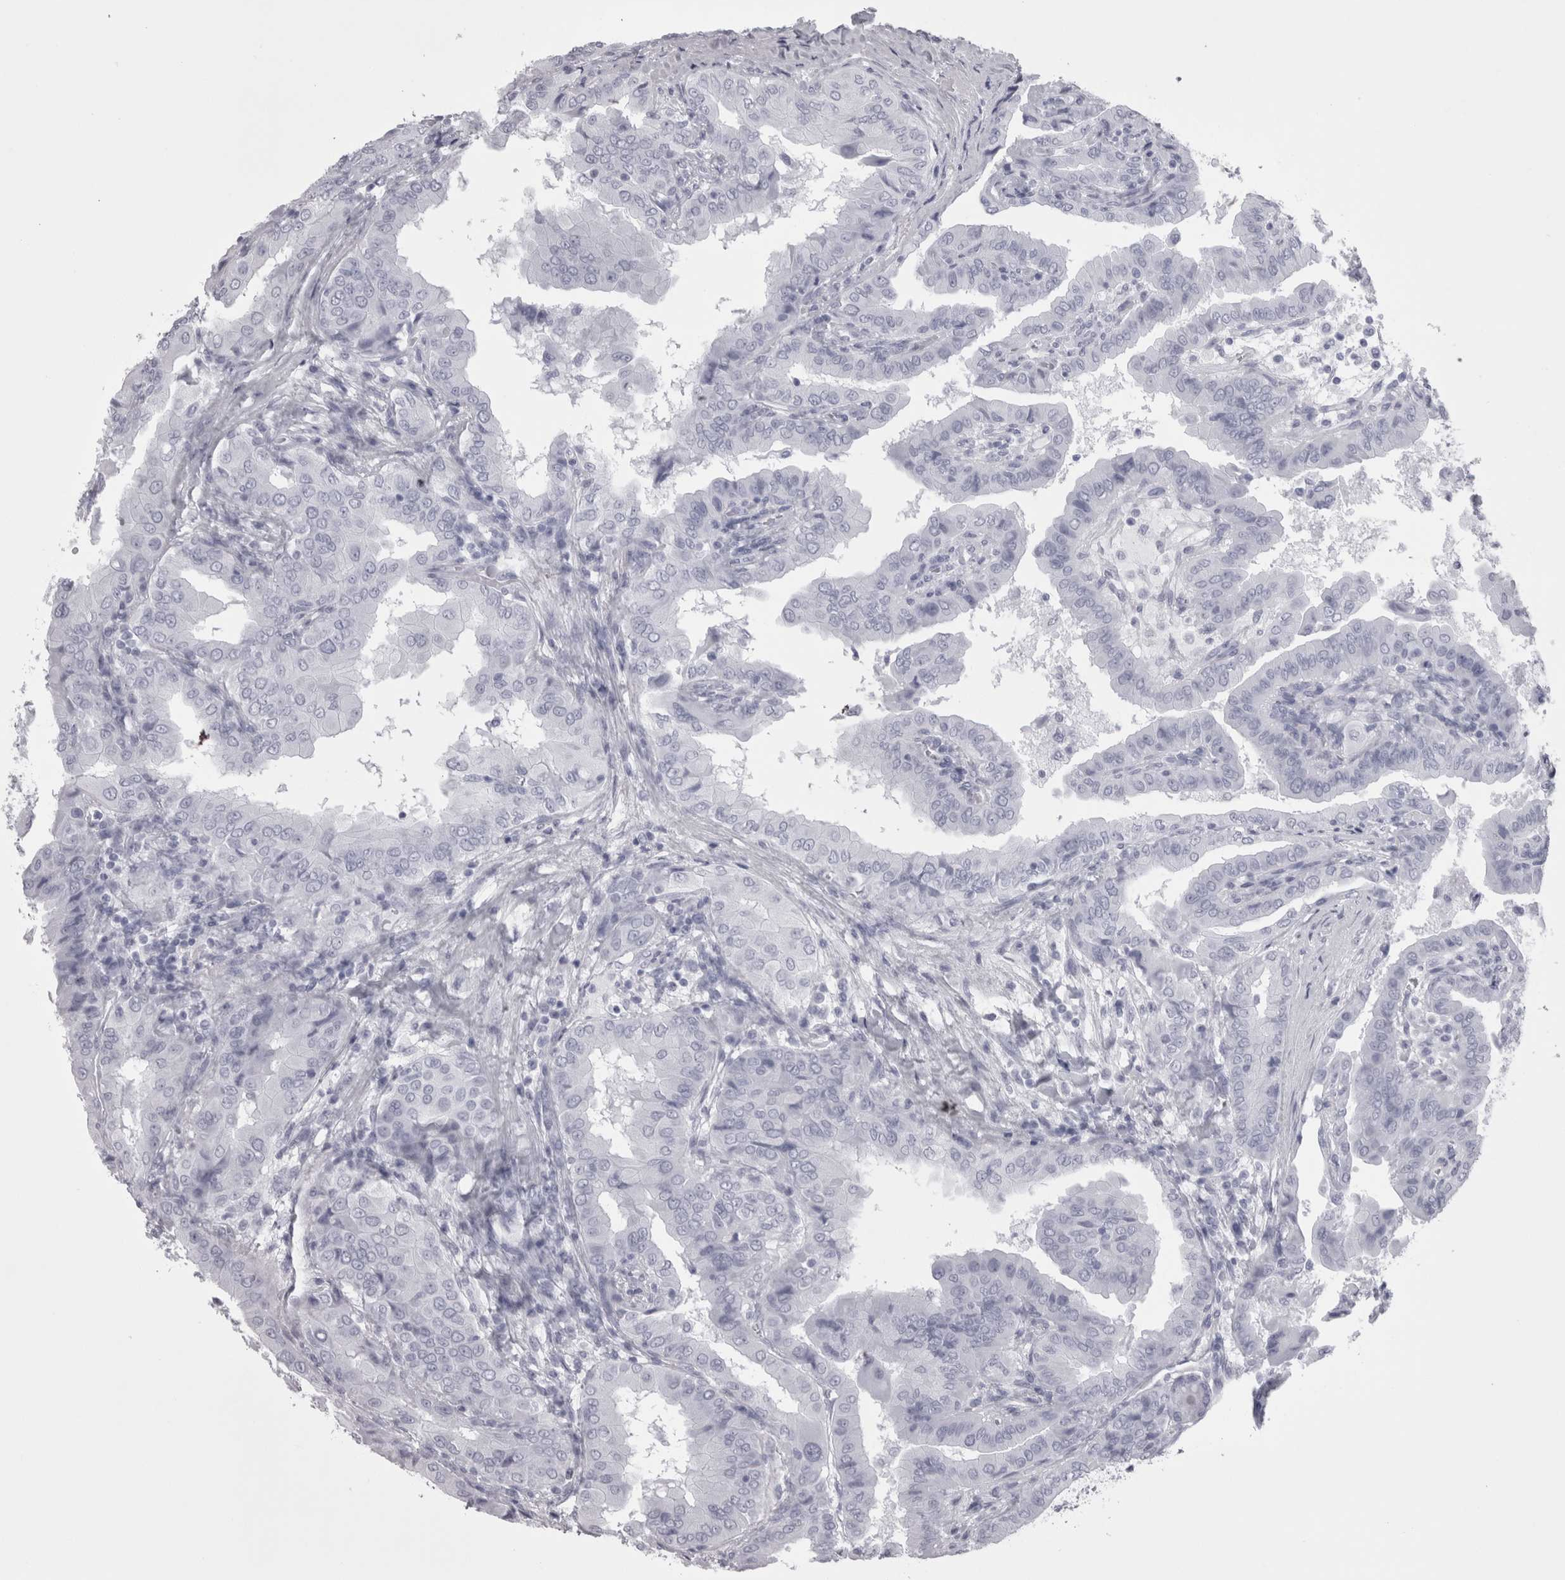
{"staining": {"intensity": "negative", "quantity": "none", "location": "none"}, "tissue": "thyroid cancer", "cell_type": "Tumor cells", "image_type": "cancer", "snomed": [{"axis": "morphology", "description": "Papillary adenocarcinoma, NOS"}, {"axis": "topography", "description": "Thyroid gland"}], "caption": "High power microscopy micrograph of an immunohistochemistry (IHC) photomicrograph of papillary adenocarcinoma (thyroid), revealing no significant staining in tumor cells.", "gene": "SKAP1", "patient": {"sex": "male", "age": 33}}